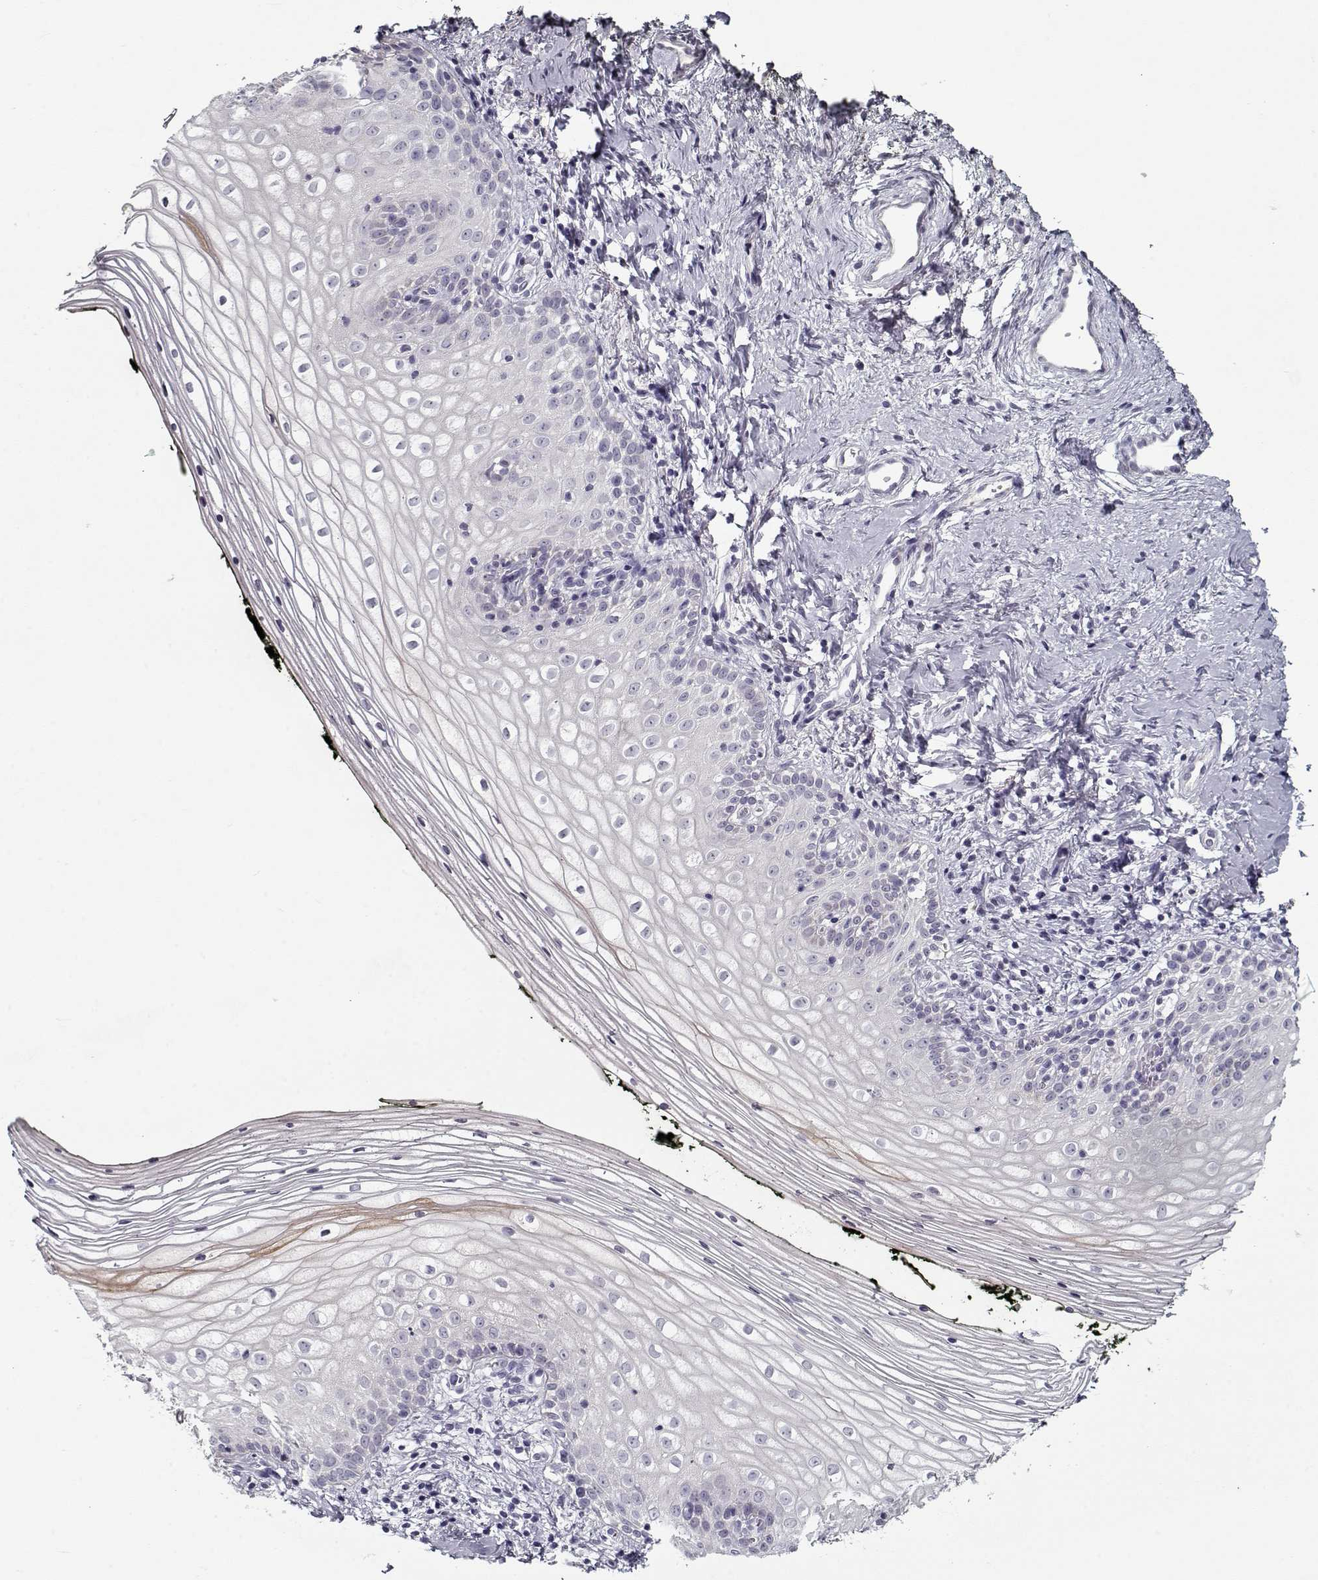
{"staining": {"intensity": "negative", "quantity": "none", "location": "none"}, "tissue": "vagina", "cell_type": "Squamous epithelial cells", "image_type": "normal", "snomed": [{"axis": "morphology", "description": "Normal tissue, NOS"}, {"axis": "topography", "description": "Vagina"}], "caption": "Vagina stained for a protein using immunohistochemistry exhibits no expression squamous epithelial cells.", "gene": "DDX25", "patient": {"sex": "female", "age": 47}}